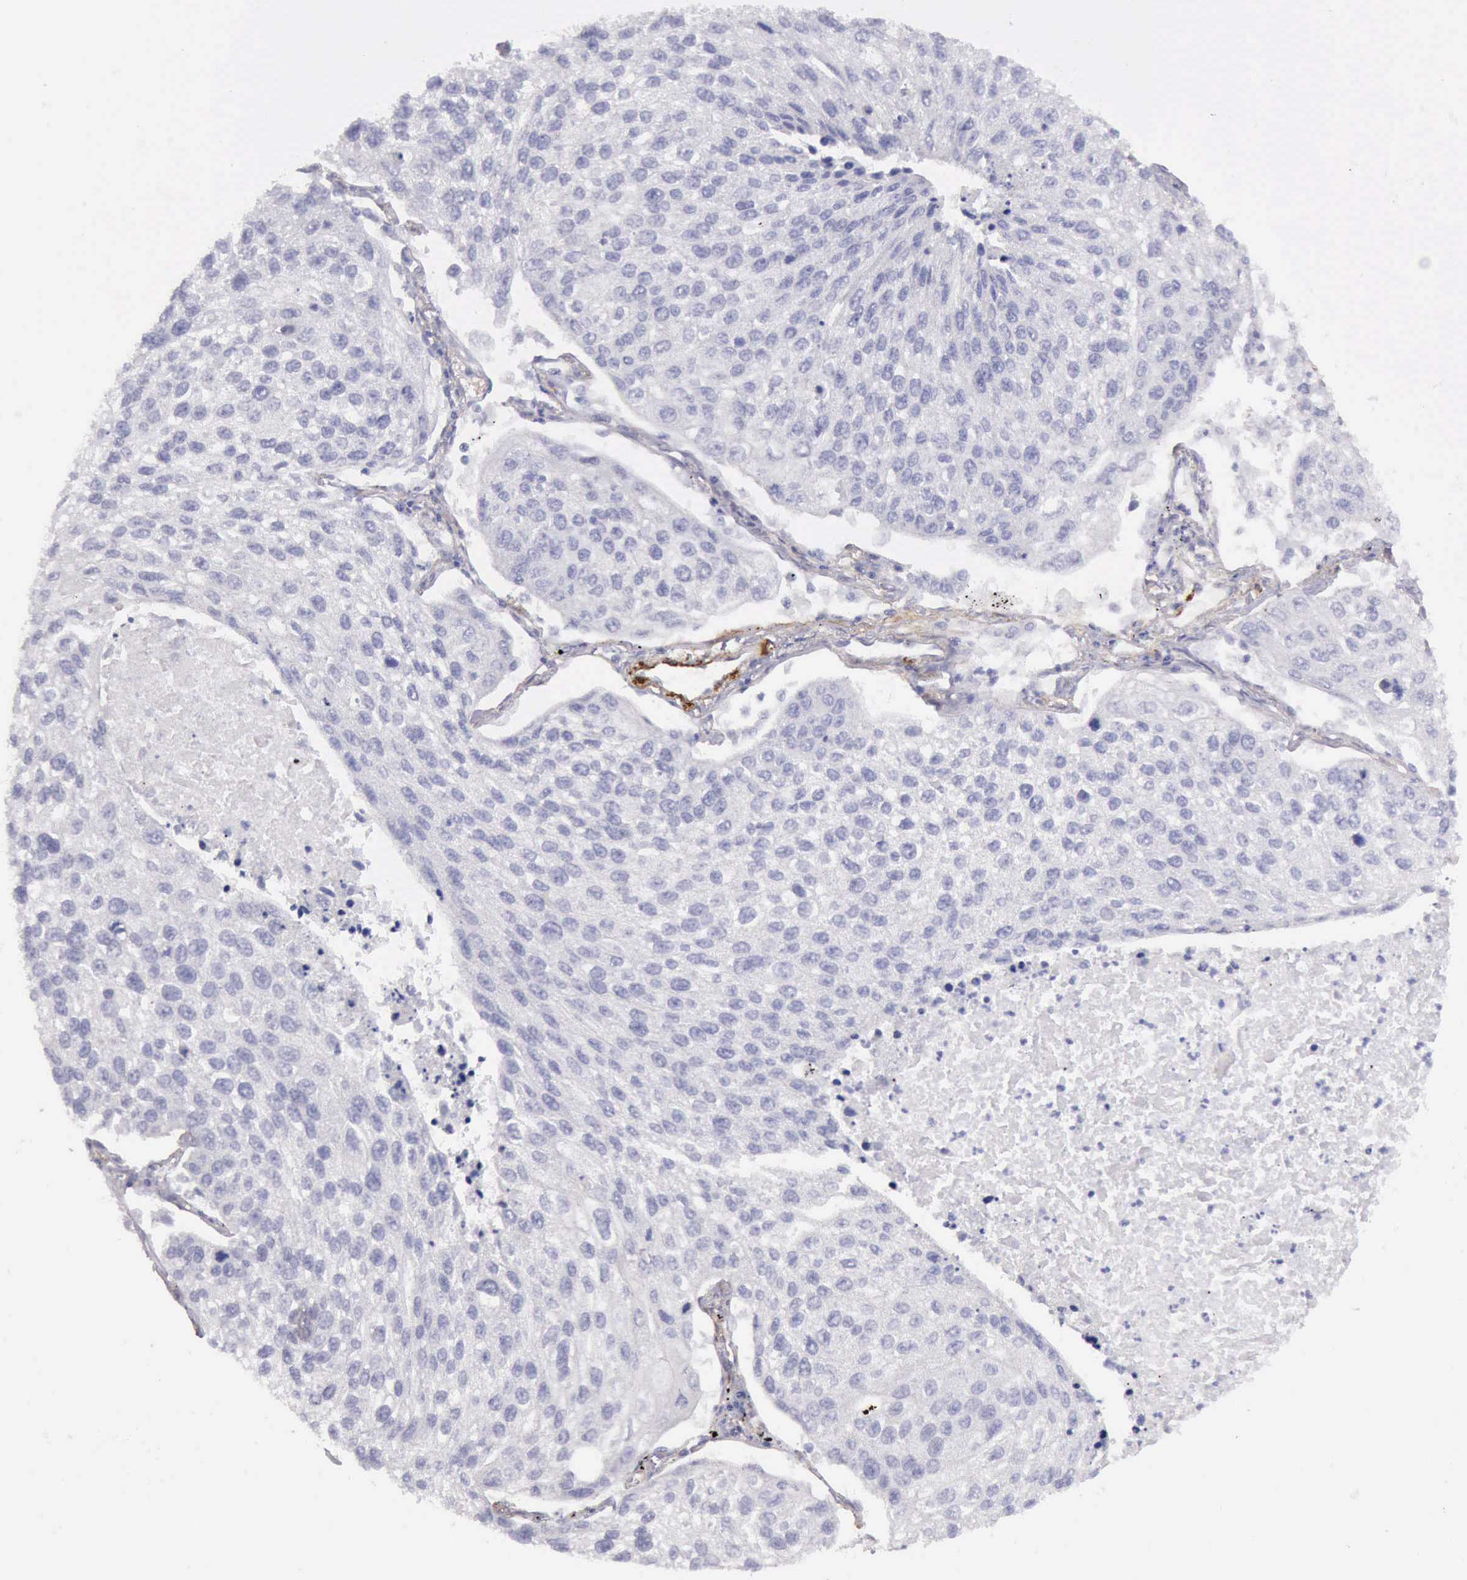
{"staining": {"intensity": "negative", "quantity": "none", "location": "none"}, "tissue": "lung cancer", "cell_type": "Tumor cells", "image_type": "cancer", "snomed": [{"axis": "morphology", "description": "Squamous cell carcinoma, NOS"}, {"axis": "topography", "description": "Lung"}], "caption": "IHC histopathology image of lung cancer (squamous cell carcinoma) stained for a protein (brown), which exhibits no expression in tumor cells.", "gene": "AOC3", "patient": {"sex": "male", "age": 75}}